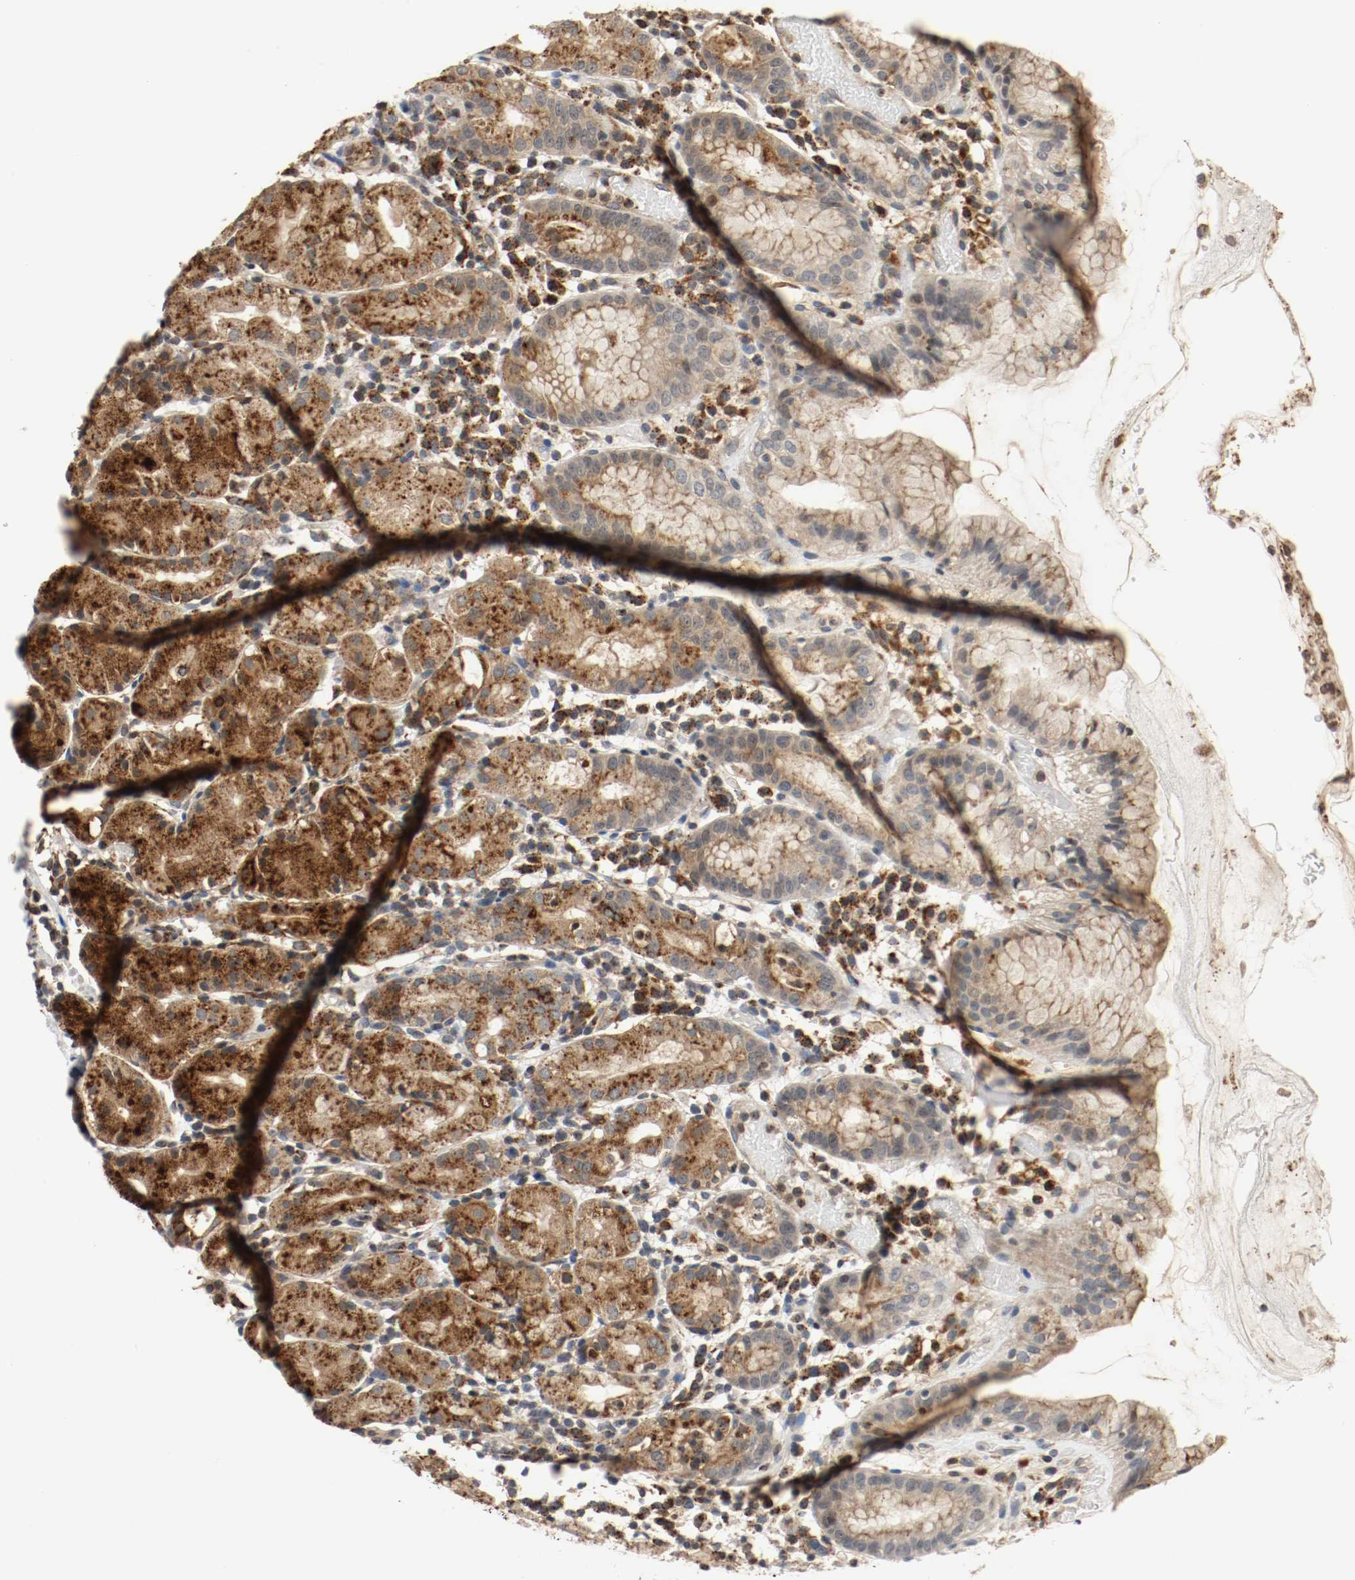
{"staining": {"intensity": "strong", "quantity": ">75%", "location": "cytoplasmic/membranous"}, "tissue": "stomach", "cell_type": "Glandular cells", "image_type": "normal", "snomed": [{"axis": "morphology", "description": "Normal tissue, NOS"}, {"axis": "topography", "description": "Stomach"}, {"axis": "topography", "description": "Stomach, lower"}], "caption": "DAB immunohistochemical staining of benign stomach displays strong cytoplasmic/membranous protein expression in approximately >75% of glandular cells.", "gene": "LAMP2", "patient": {"sex": "female", "age": 75}}